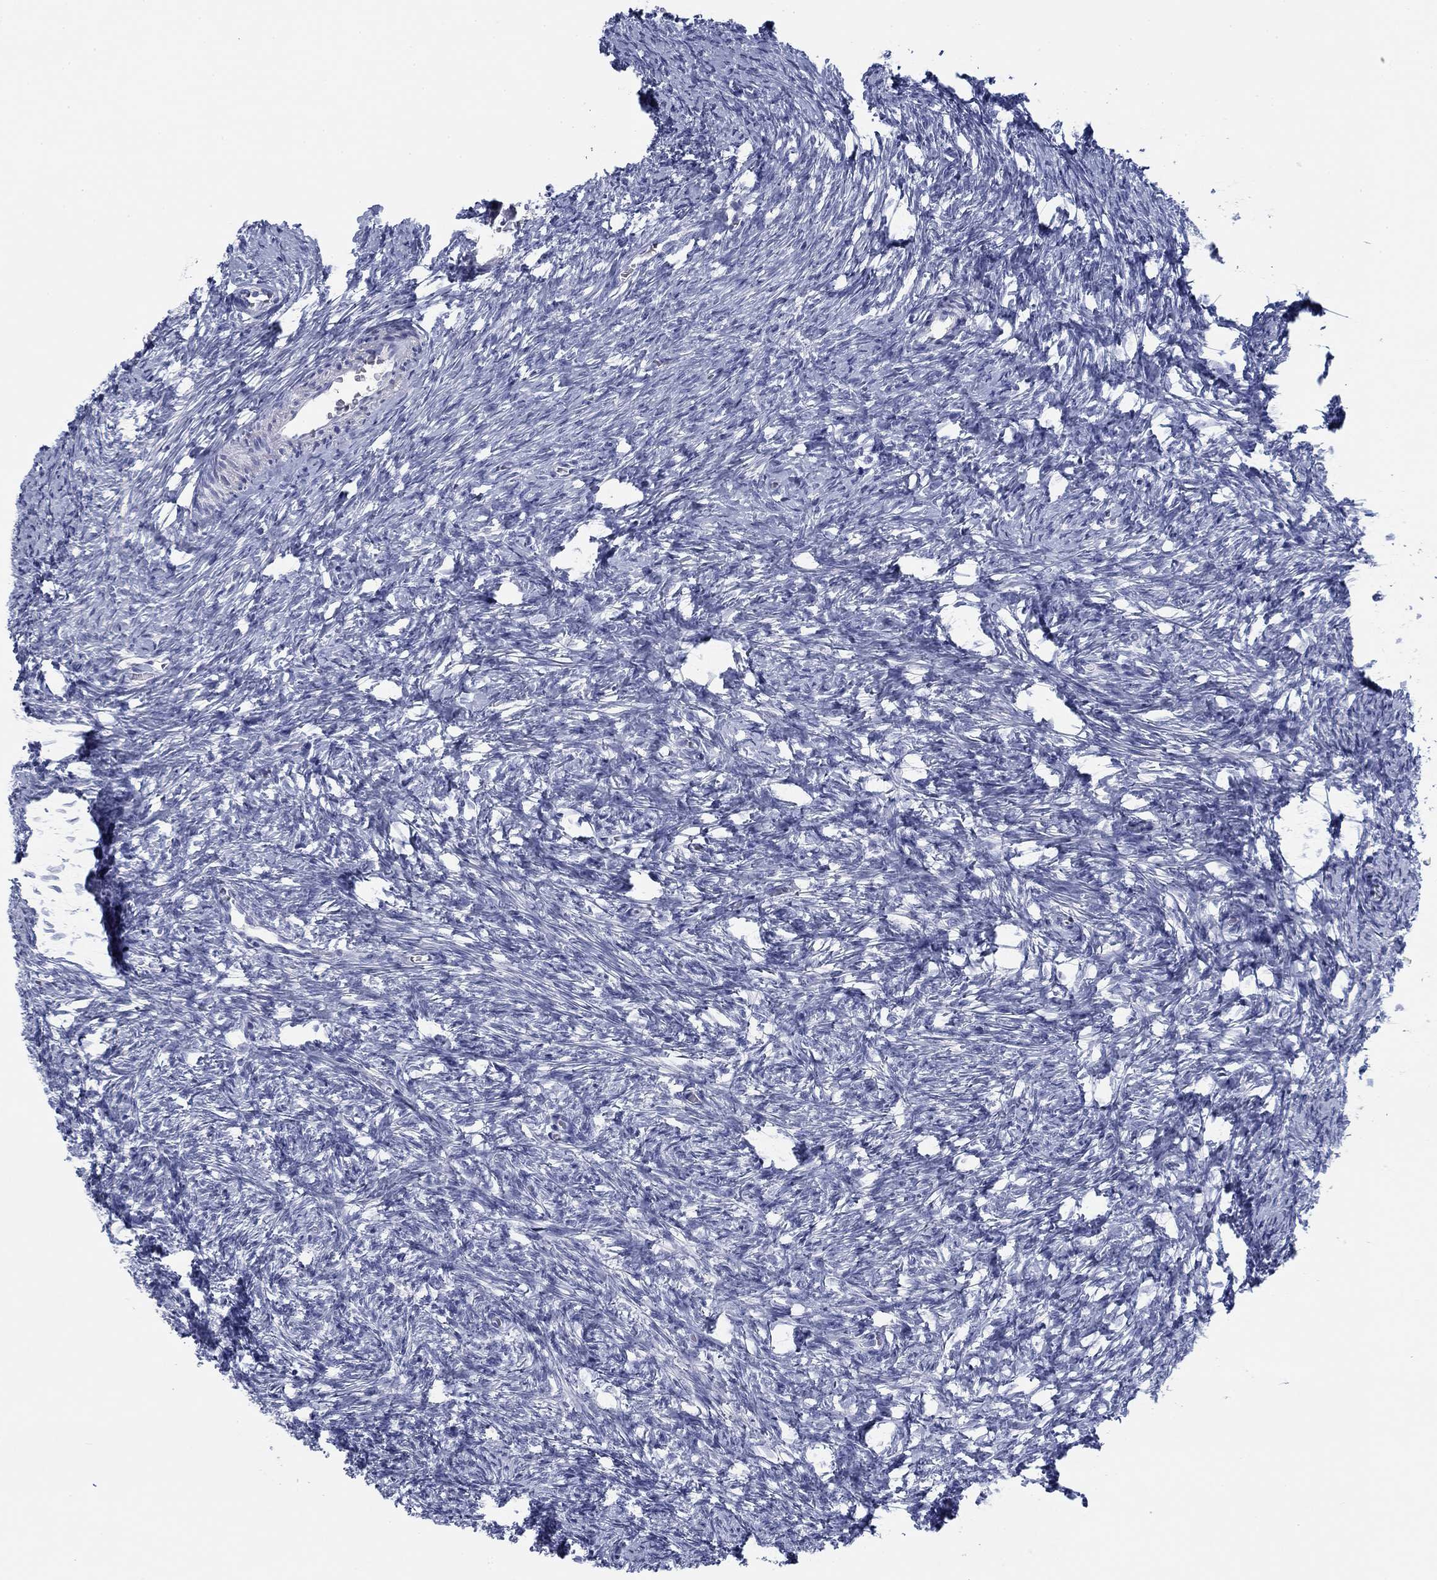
{"staining": {"intensity": "negative", "quantity": "none", "location": "none"}, "tissue": "ovary", "cell_type": "Follicle cells", "image_type": "normal", "snomed": [{"axis": "morphology", "description": "Normal tissue, NOS"}, {"axis": "topography", "description": "Ovary"}], "caption": "An IHC image of normal ovary is shown. There is no staining in follicle cells of ovary. (IHC, brightfield microscopy, high magnification).", "gene": "DNAL1", "patient": {"sex": "female", "age": 39}}